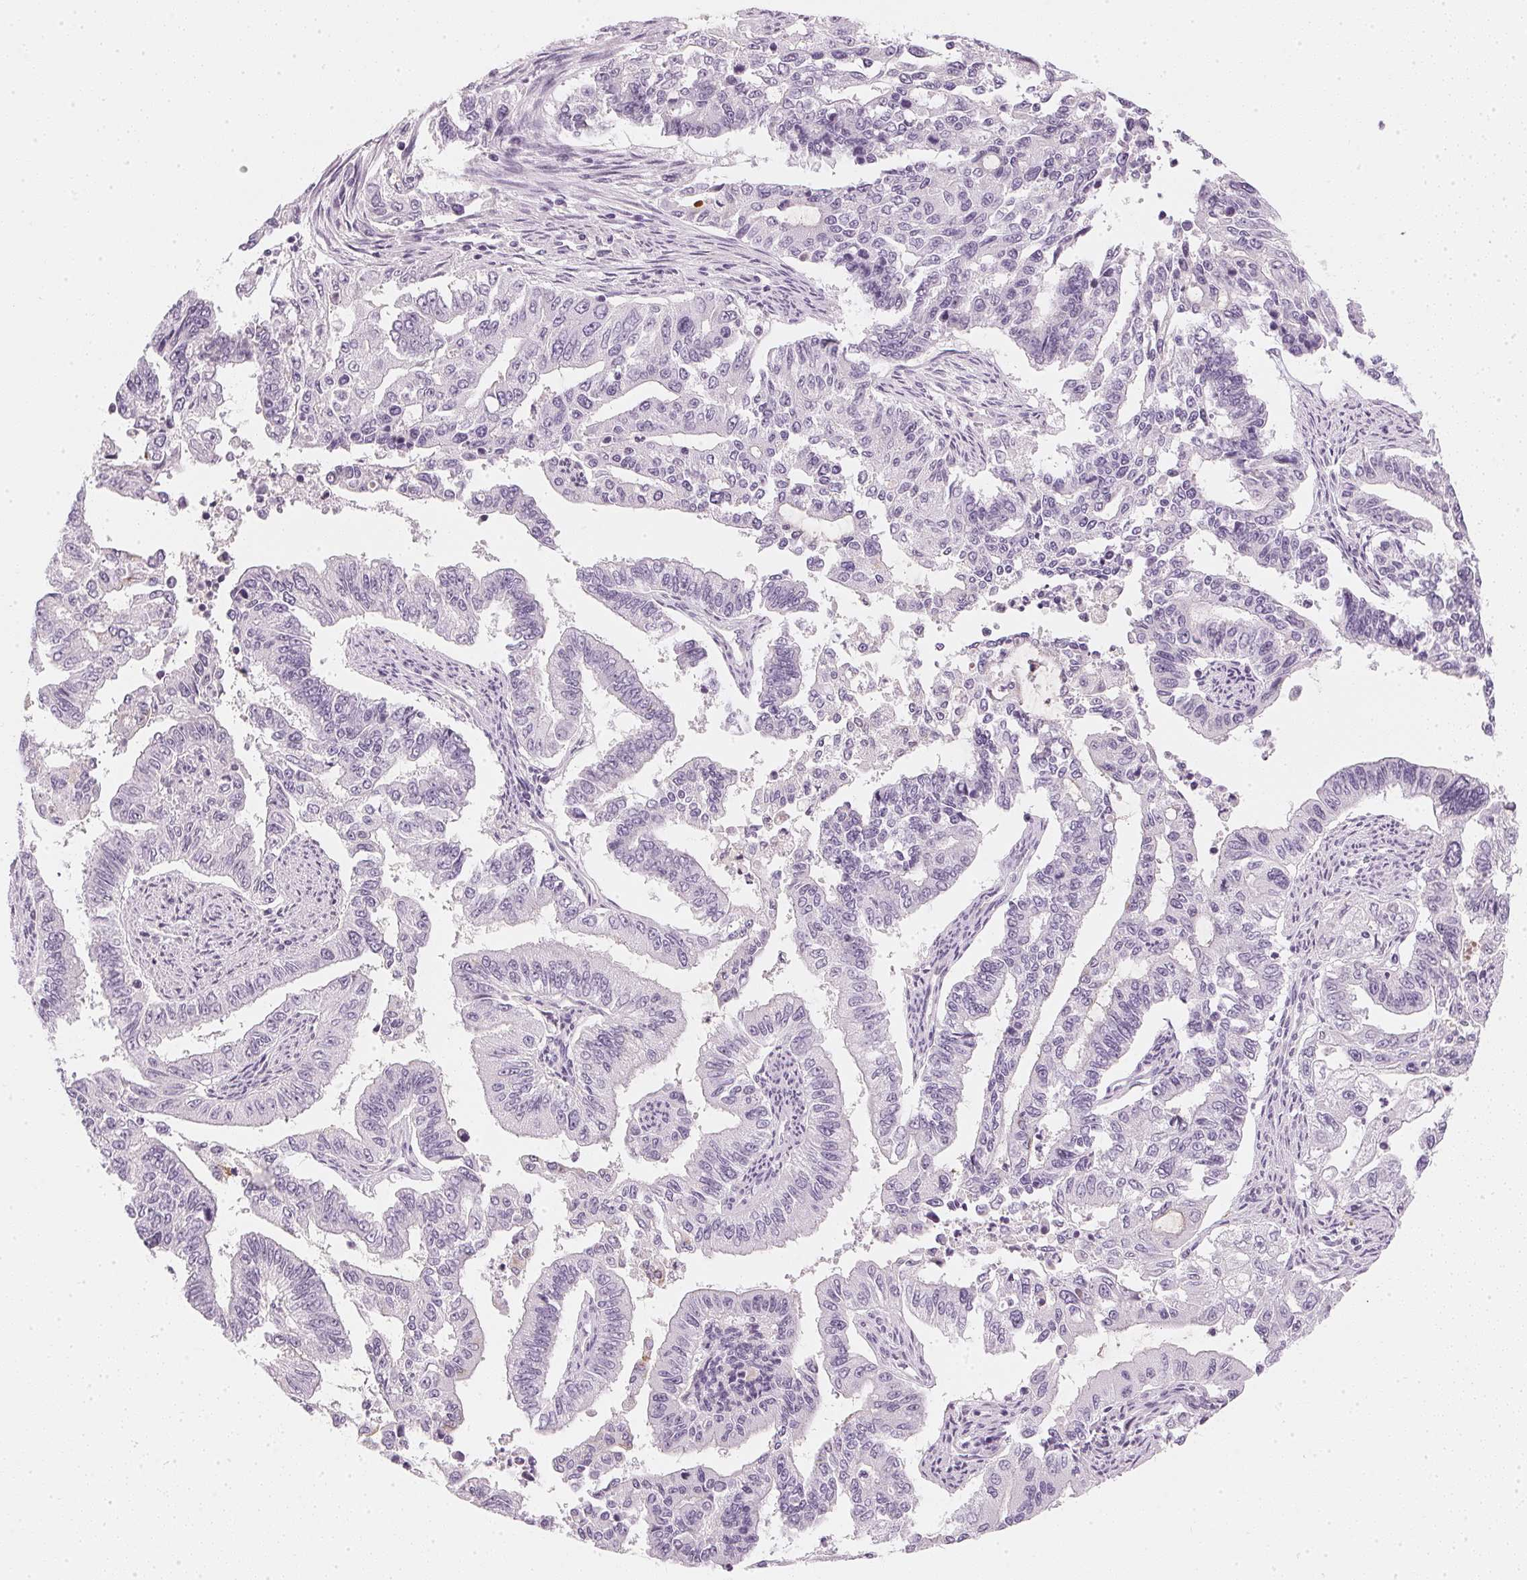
{"staining": {"intensity": "negative", "quantity": "none", "location": "none"}, "tissue": "endometrial cancer", "cell_type": "Tumor cells", "image_type": "cancer", "snomed": [{"axis": "morphology", "description": "Adenocarcinoma, NOS"}, {"axis": "topography", "description": "Uterus"}], "caption": "Tumor cells are negative for protein expression in human endometrial cancer (adenocarcinoma).", "gene": "CHST4", "patient": {"sex": "female", "age": 59}}